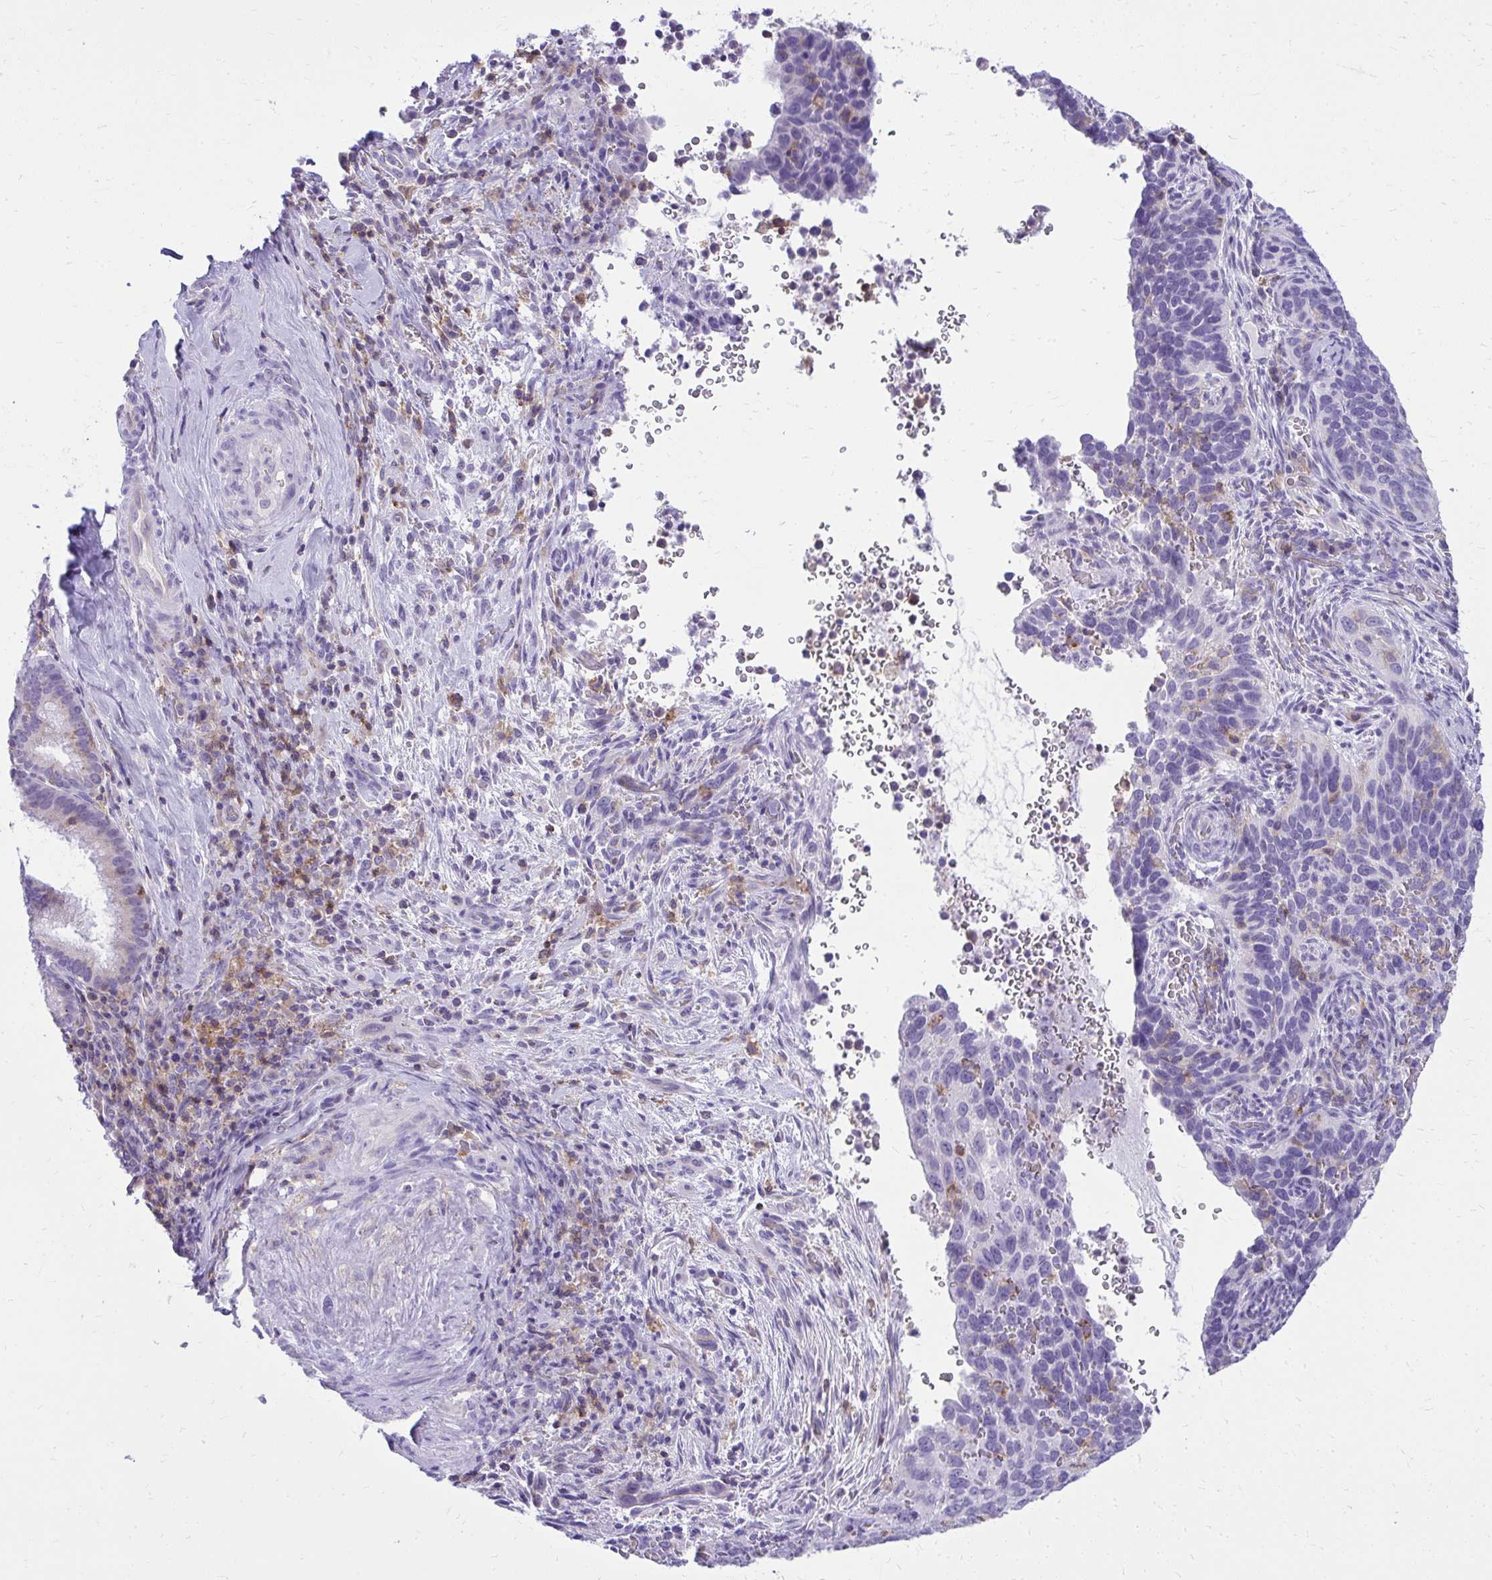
{"staining": {"intensity": "negative", "quantity": "none", "location": "none"}, "tissue": "cervical cancer", "cell_type": "Tumor cells", "image_type": "cancer", "snomed": [{"axis": "morphology", "description": "Squamous cell carcinoma, NOS"}, {"axis": "topography", "description": "Cervix"}], "caption": "Protein analysis of cervical cancer shows no significant expression in tumor cells.", "gene": "GPRIN3", "patient": {"sex": "female", "age": 51}}